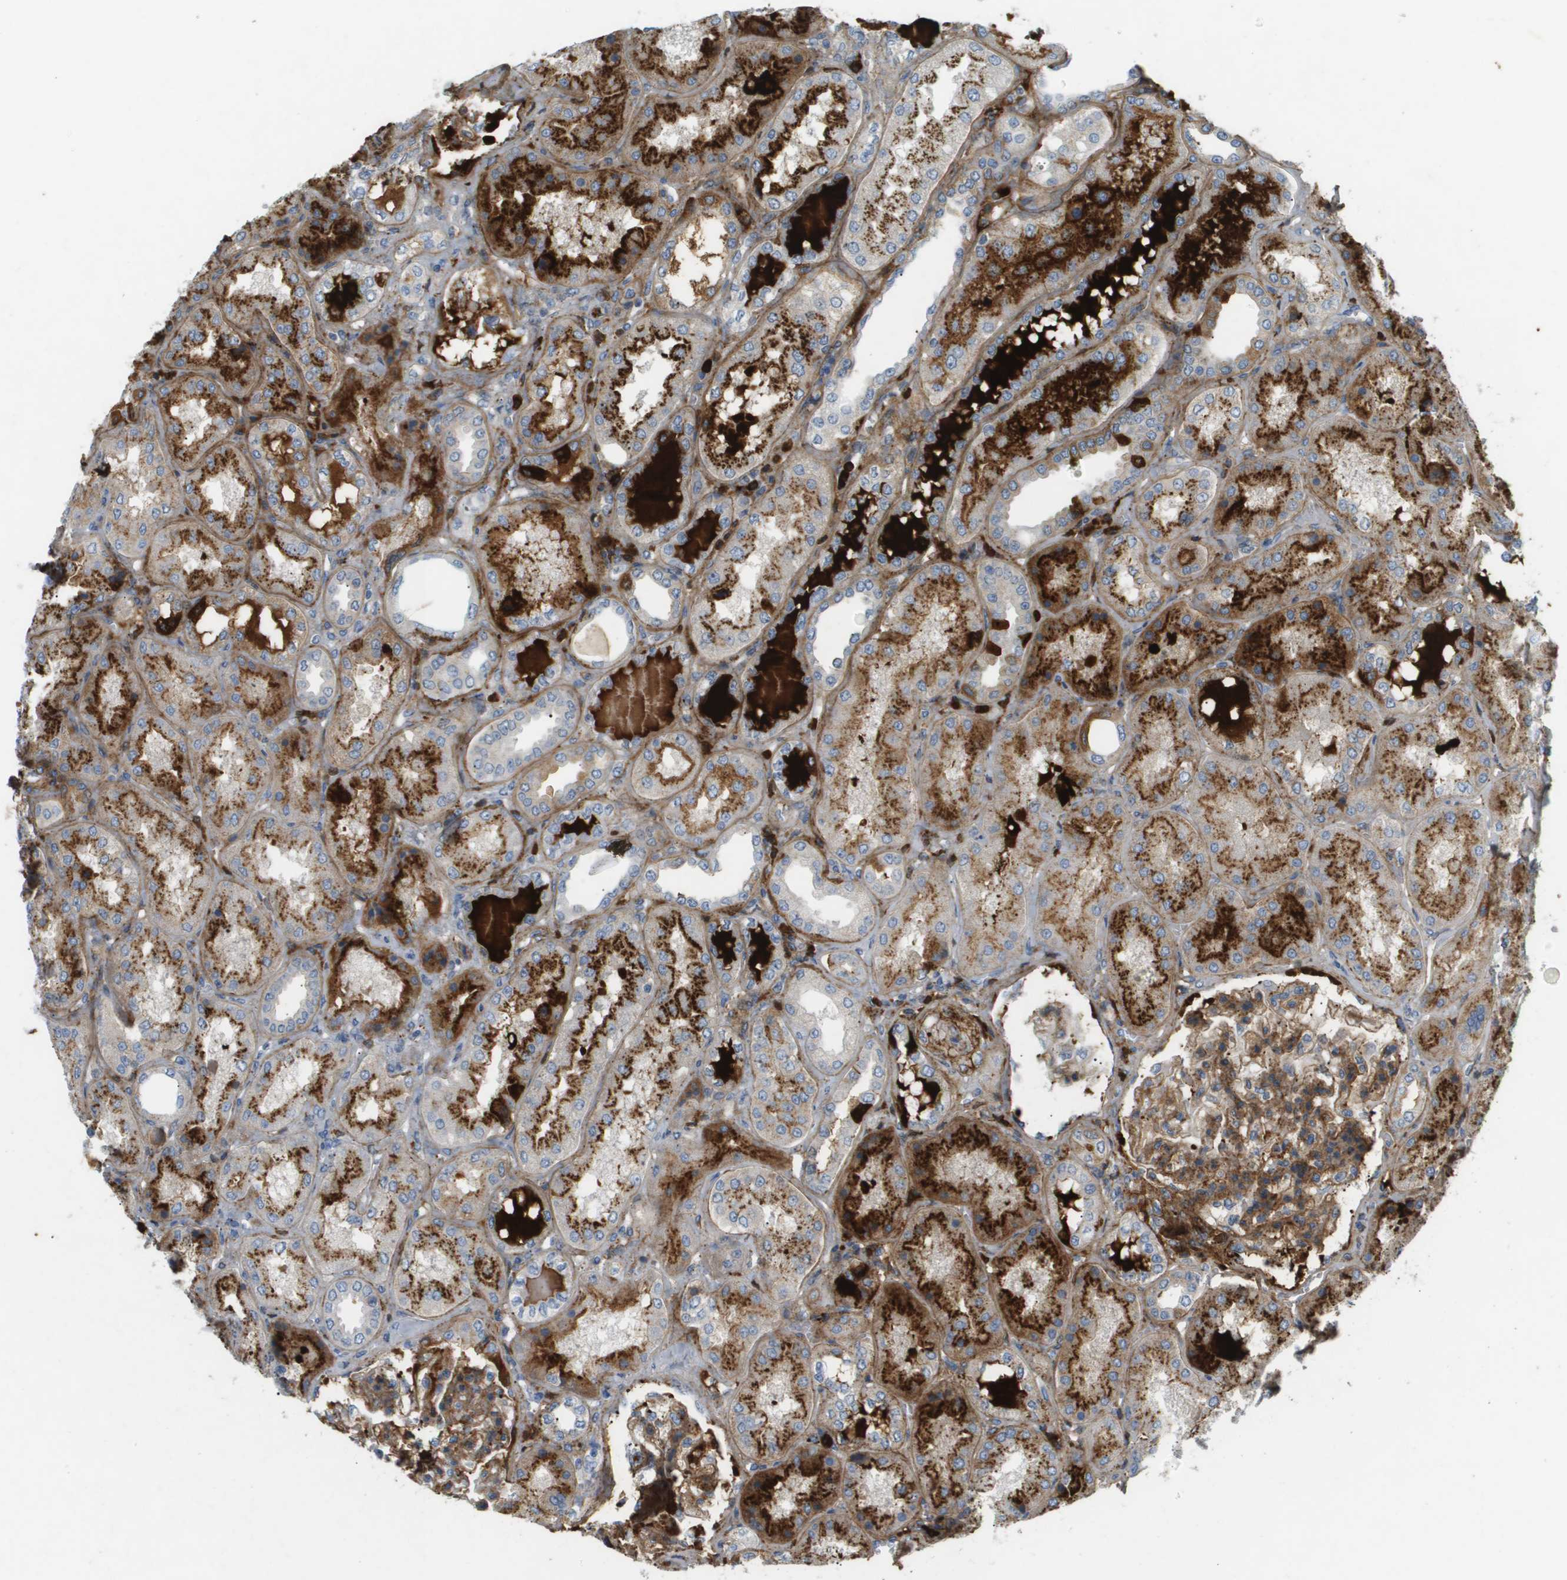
{"staining": {"intensity": "moderate", "quantity": "25%-75%", "location": "cytoplasmic/membranous"}, "tissue": "kidney", "cell_type": "Cells in glomeruli", "image_type": "normal", "snomed": [{"axis": "morphology", "description": "Normal tissue, NOS"}, {"axis": "topography", "description": "Kidney"}], "caption": "Protein analysis of benign kidney shows moderate cytoplasmic/membranous staining in about 25%-75% of cells in glomeruli. (DAB (3,3'-diaminobenzidine) IHC, brown staining for protein, blue staining for nuclei).", "gene": "VTN", "patient": {"sex": "female", "age": 56}}